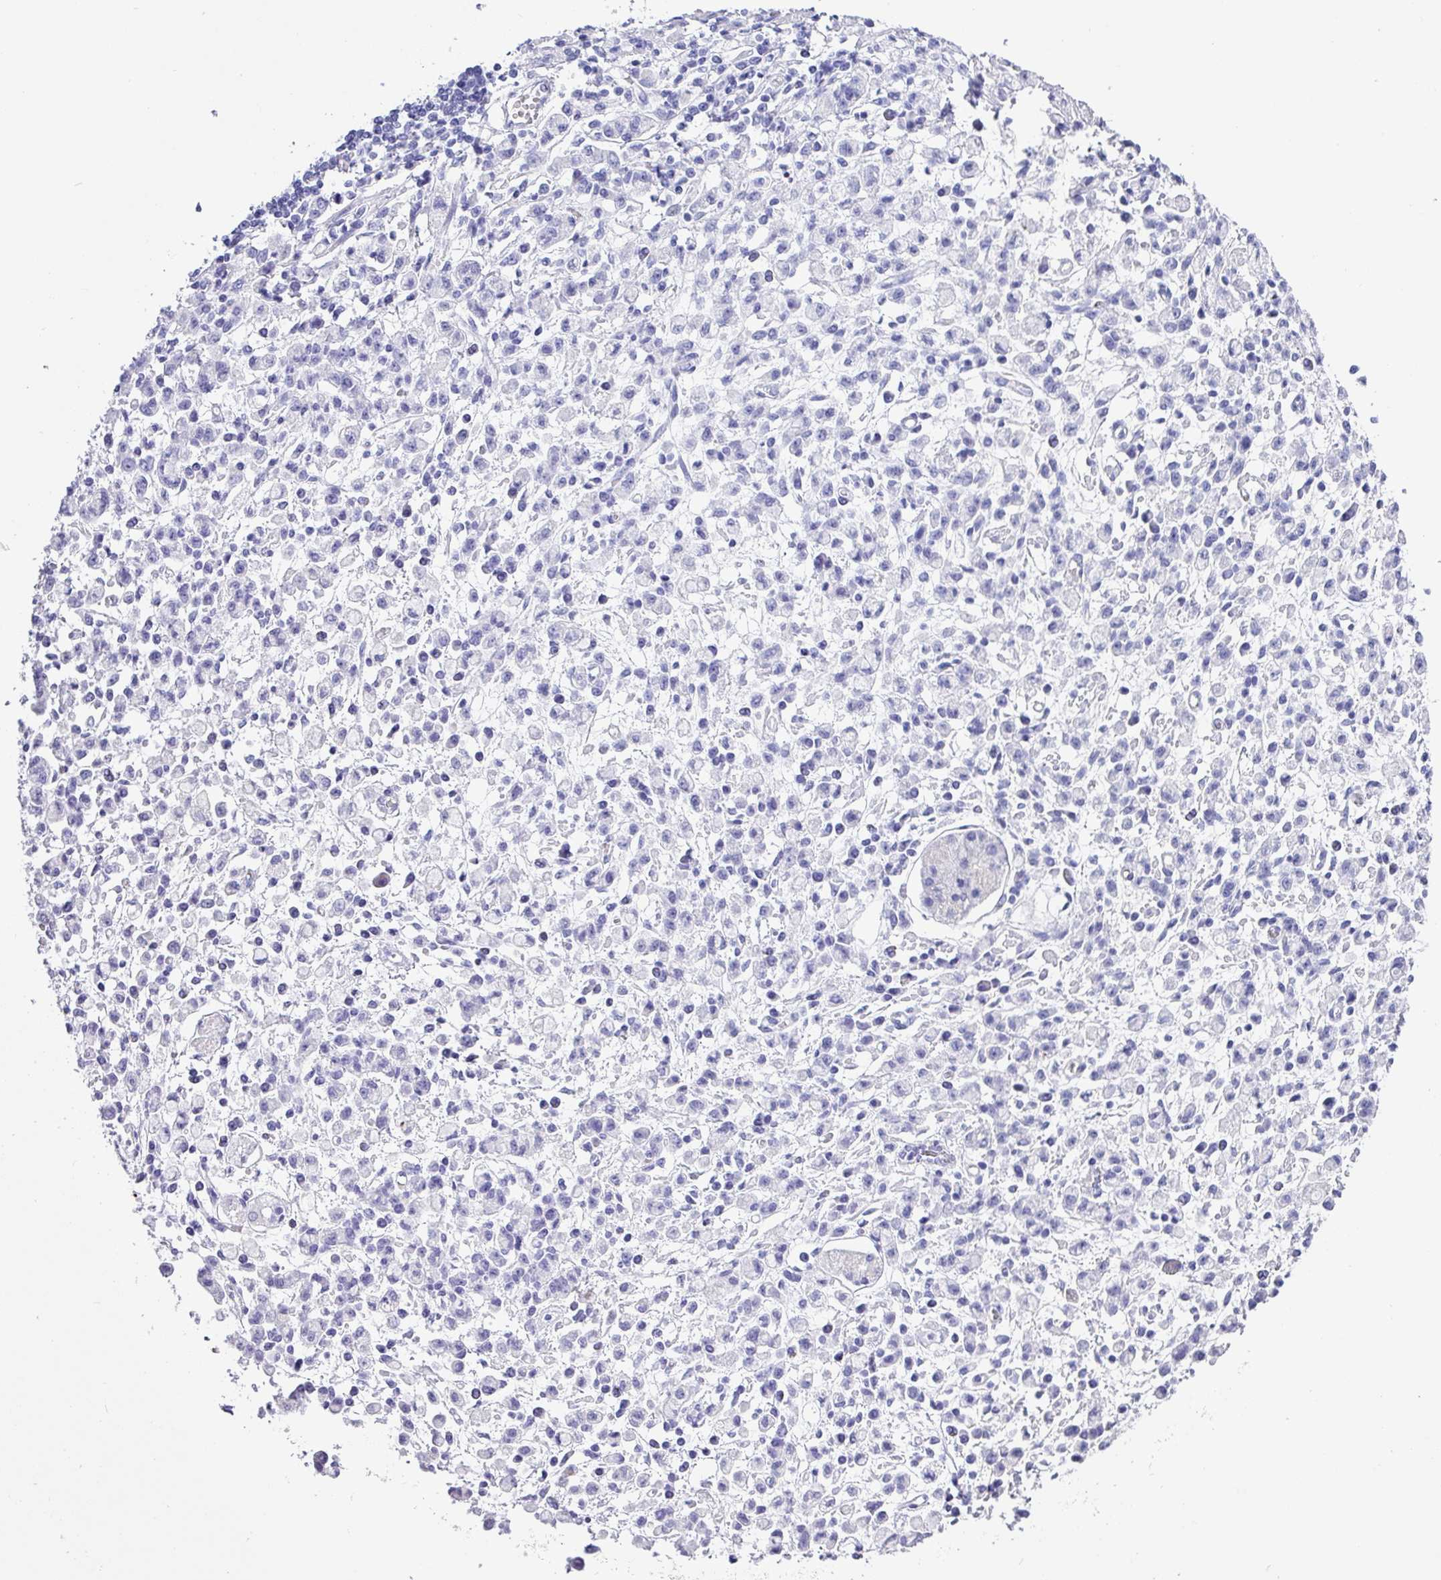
{"staining": {"intensity": "negative", "quantity": "none", "location": "none"}, "tissue": "stomach cancer", "cell_type": "Tumor cells", "image_type": "cancer", "snomed": [{"axis": "morphology", "description": "Adenocarcinoma, NOS"}, {"axis": "topography", "description": "Stomach"}], "caption": "There is no significant expression in tumor cells of stomach cancer (adenocarcinoma).", "gene": "ZG16", "patient": {"sex": "male", "age": 77}}